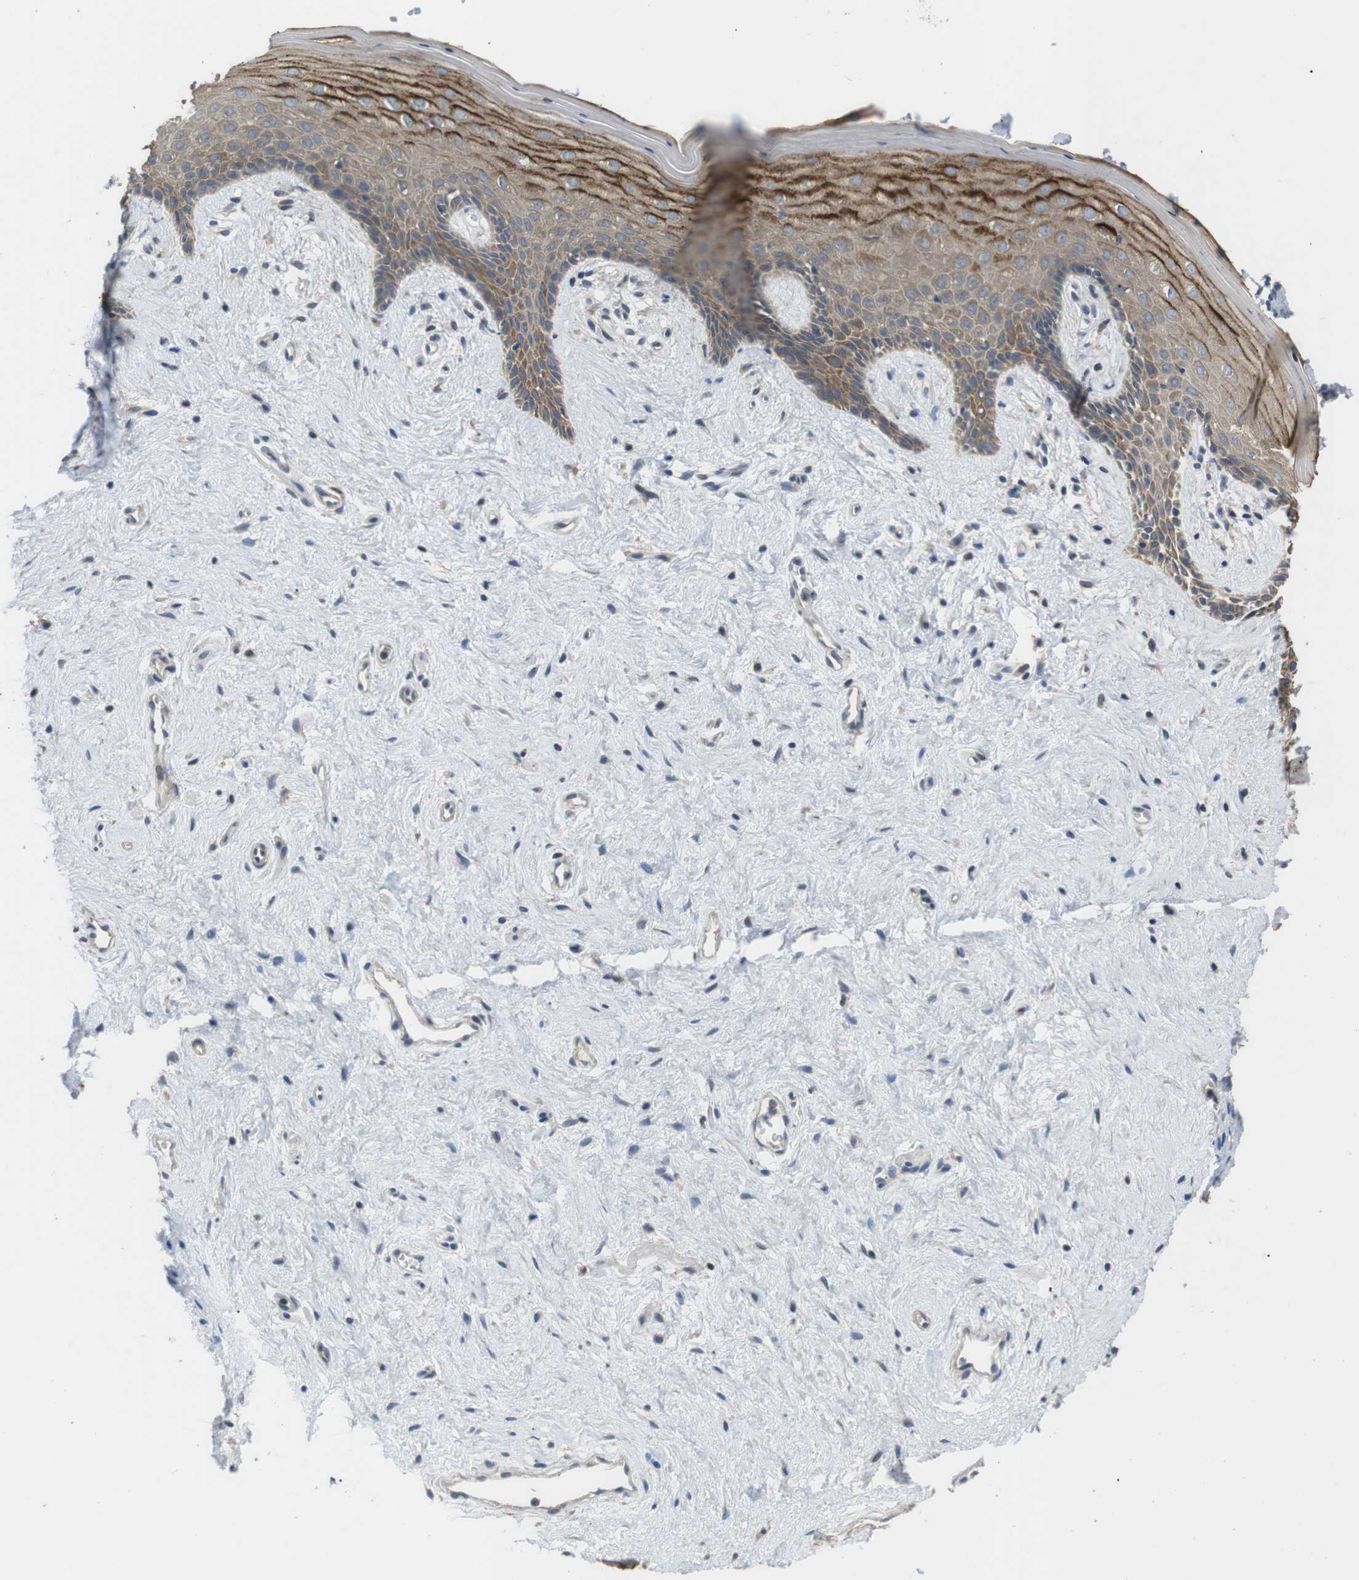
{"staining": {"intensity": "moderate", "quantity": "25%-75%", "location": "cytoplasmic/membranous"}, "tissue": "vagina", "cell_type": "Squamous epithelial cells", "image_type": "normal", "snomed": [{"axis": "morphology", "description": "Normal tissue, NOS"}, {"axis": "topography", "description": "Vagina"}], "caption": "Immunohistochemistry histopathology image of unremarkable vagina stained for a protein (brown), which reveals medium levels of moderate cytoplasmic/membranous staining in approximately 25%-75% of squamous epithelial cells.", "gene": "ADGRL3", "patient": {"sex": "female", "age": 44}}